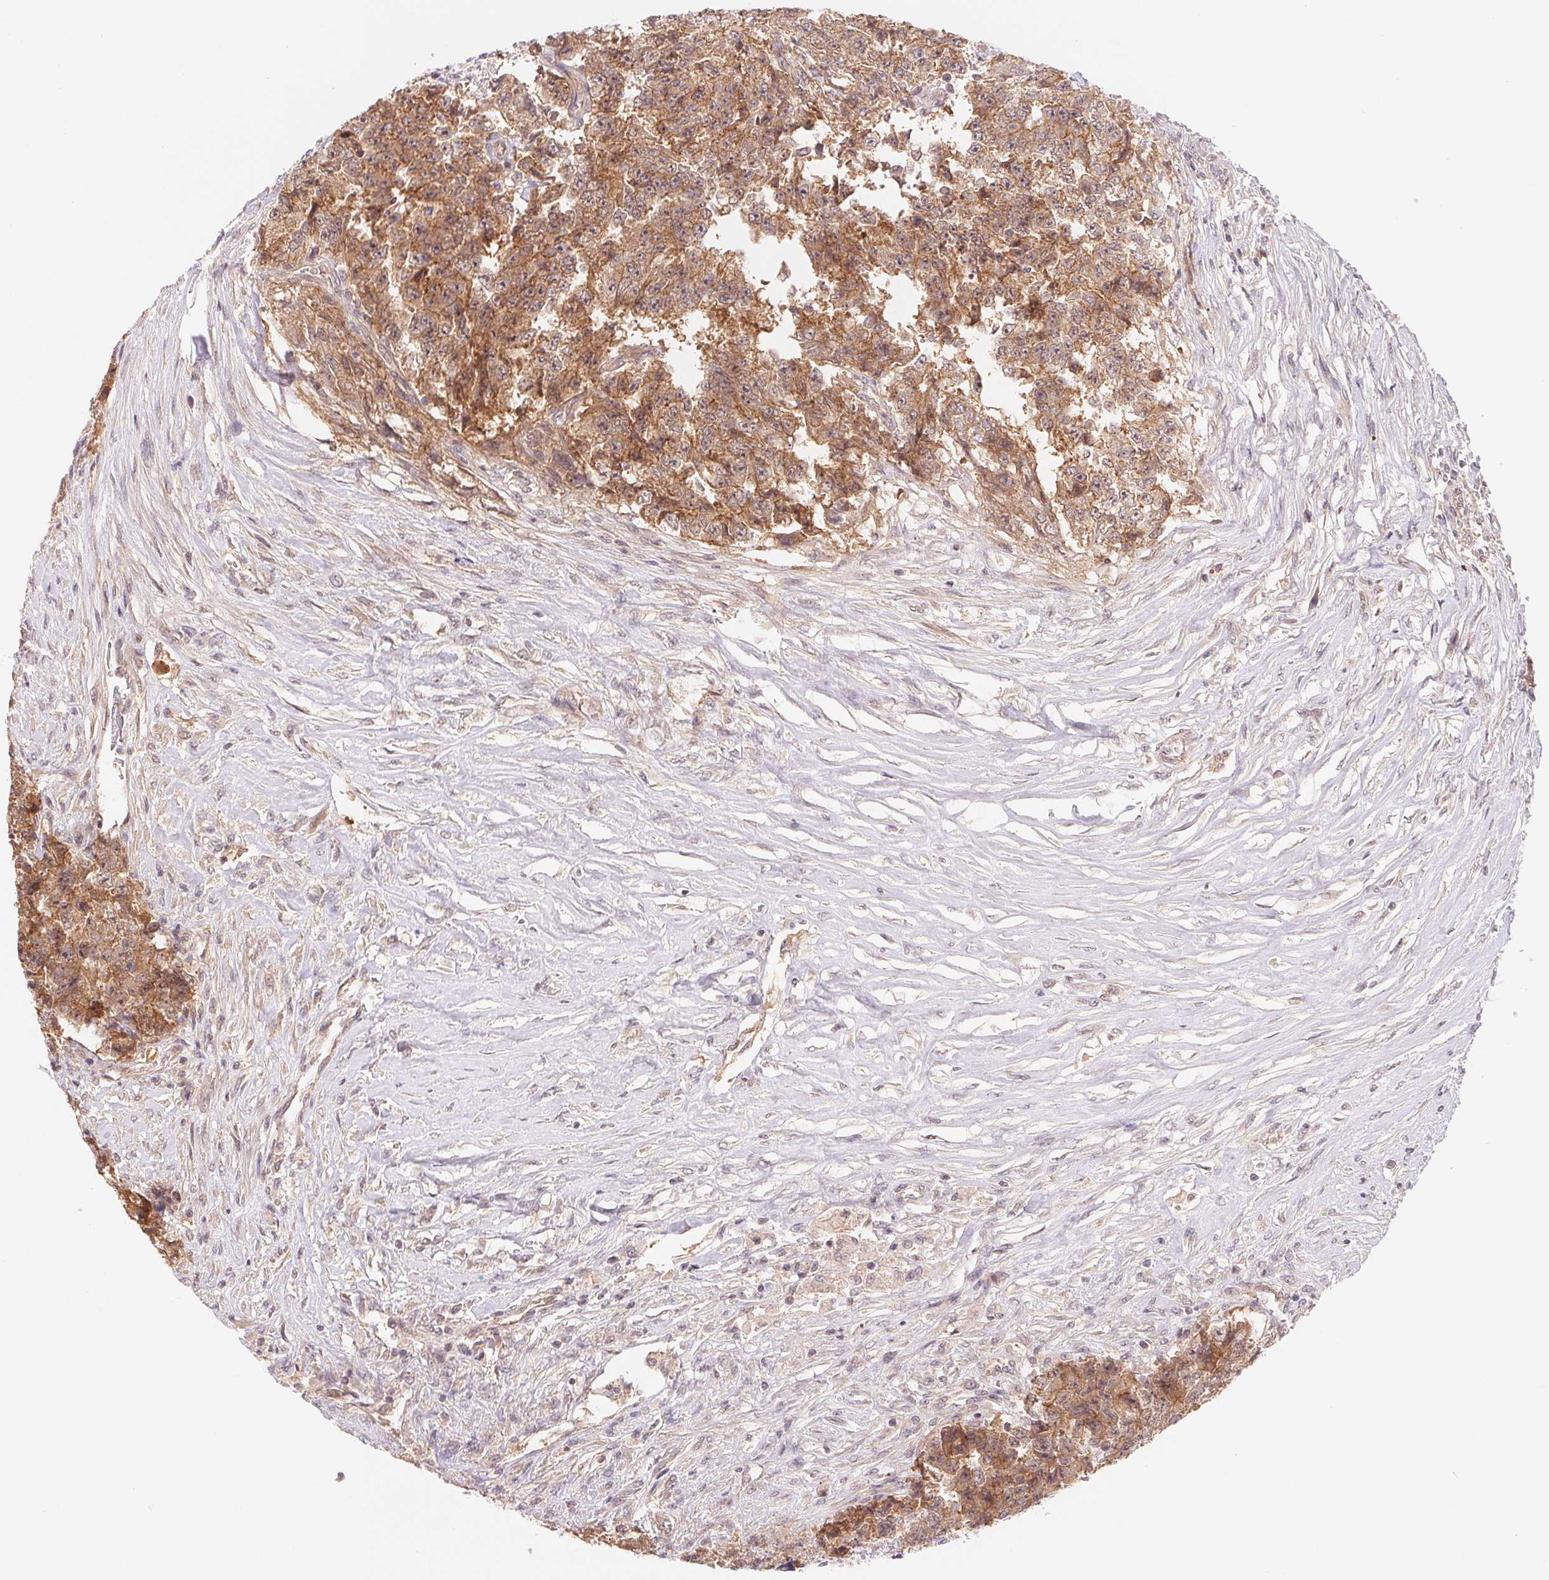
{"staining": {"intensity": "moderate", "quantity": ">75%", "location": "cytoplasmic/membranous"}, "tissue": "testis cancer", "cell_type": "Tumor cells", "image_type": "cancer", "snomed": [{"axis": "morphology", "description": "Carcinoma, Embryonal, NOS"}, {"axis": "topography", "description": "Testis"}], "caption": "IHC photomicrograph of neoplastic tissue: human testis cancer stained using IHC reveals medium levels of moderate protein expression localized specifically in the cytoplasmic/membranous of tumor cells, appearing as a cytoplasmic/membranous brown color.", "gene": "BNIP5", "patient": {"sex": "male", "age": 24}}